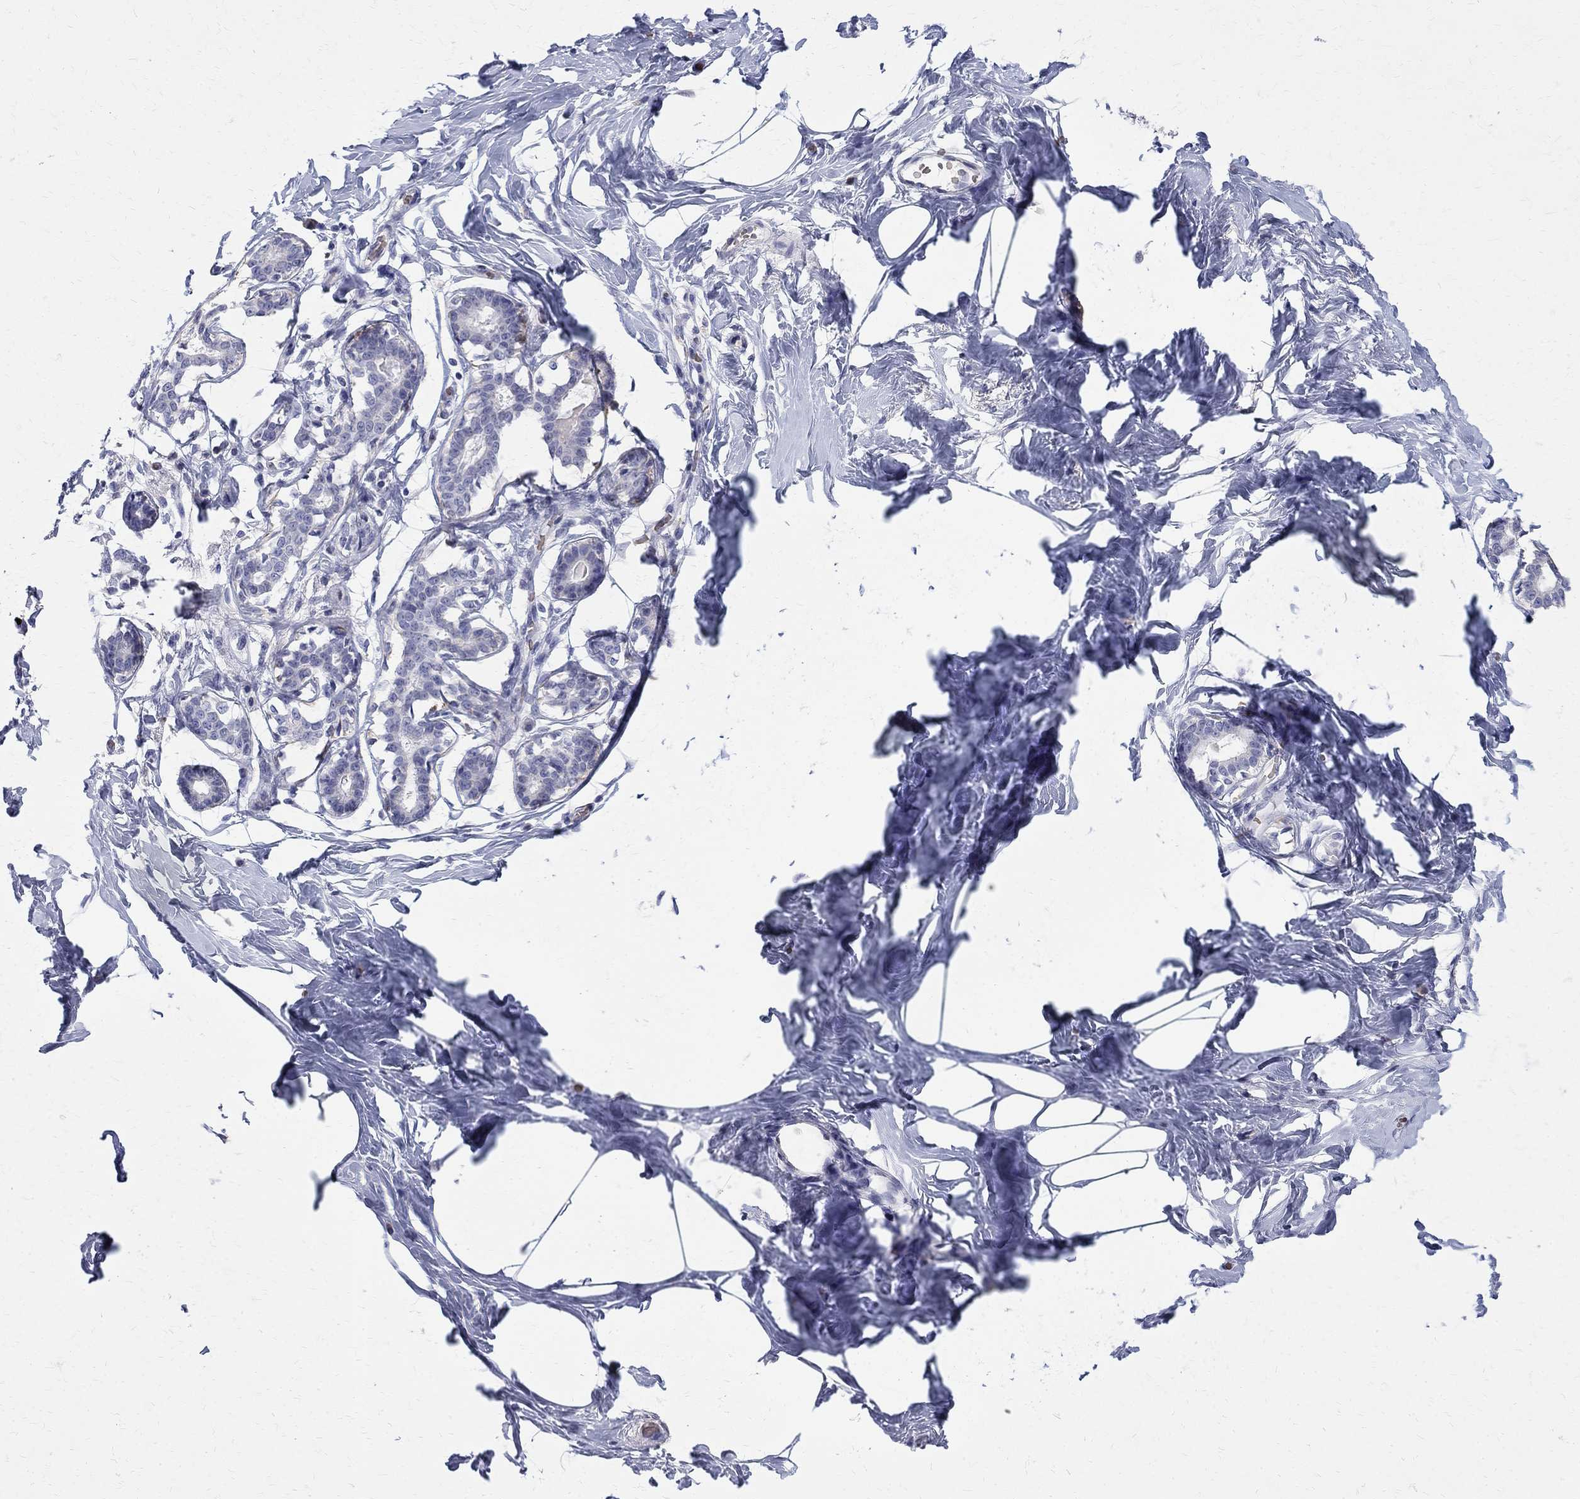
{"staining": {"intensity": "negative", "quantity": "none", "location": "none"}, "tissue": "breast", "cell_type": "Adipocytes", "image_type": "normal", "snomed": [{"axis": "morphology", "description": "Normal tissue, NOS"}, {"axis": "morphology", "description": "Lobular carcinoma, in situ"}, {"axis": "topography", "description": "Breast"}], "caption": "IHC of normal human breast exhibits no expression in adipocytes.", "gene": "AGER", "patient": {"sex": "female", "age": 35}}